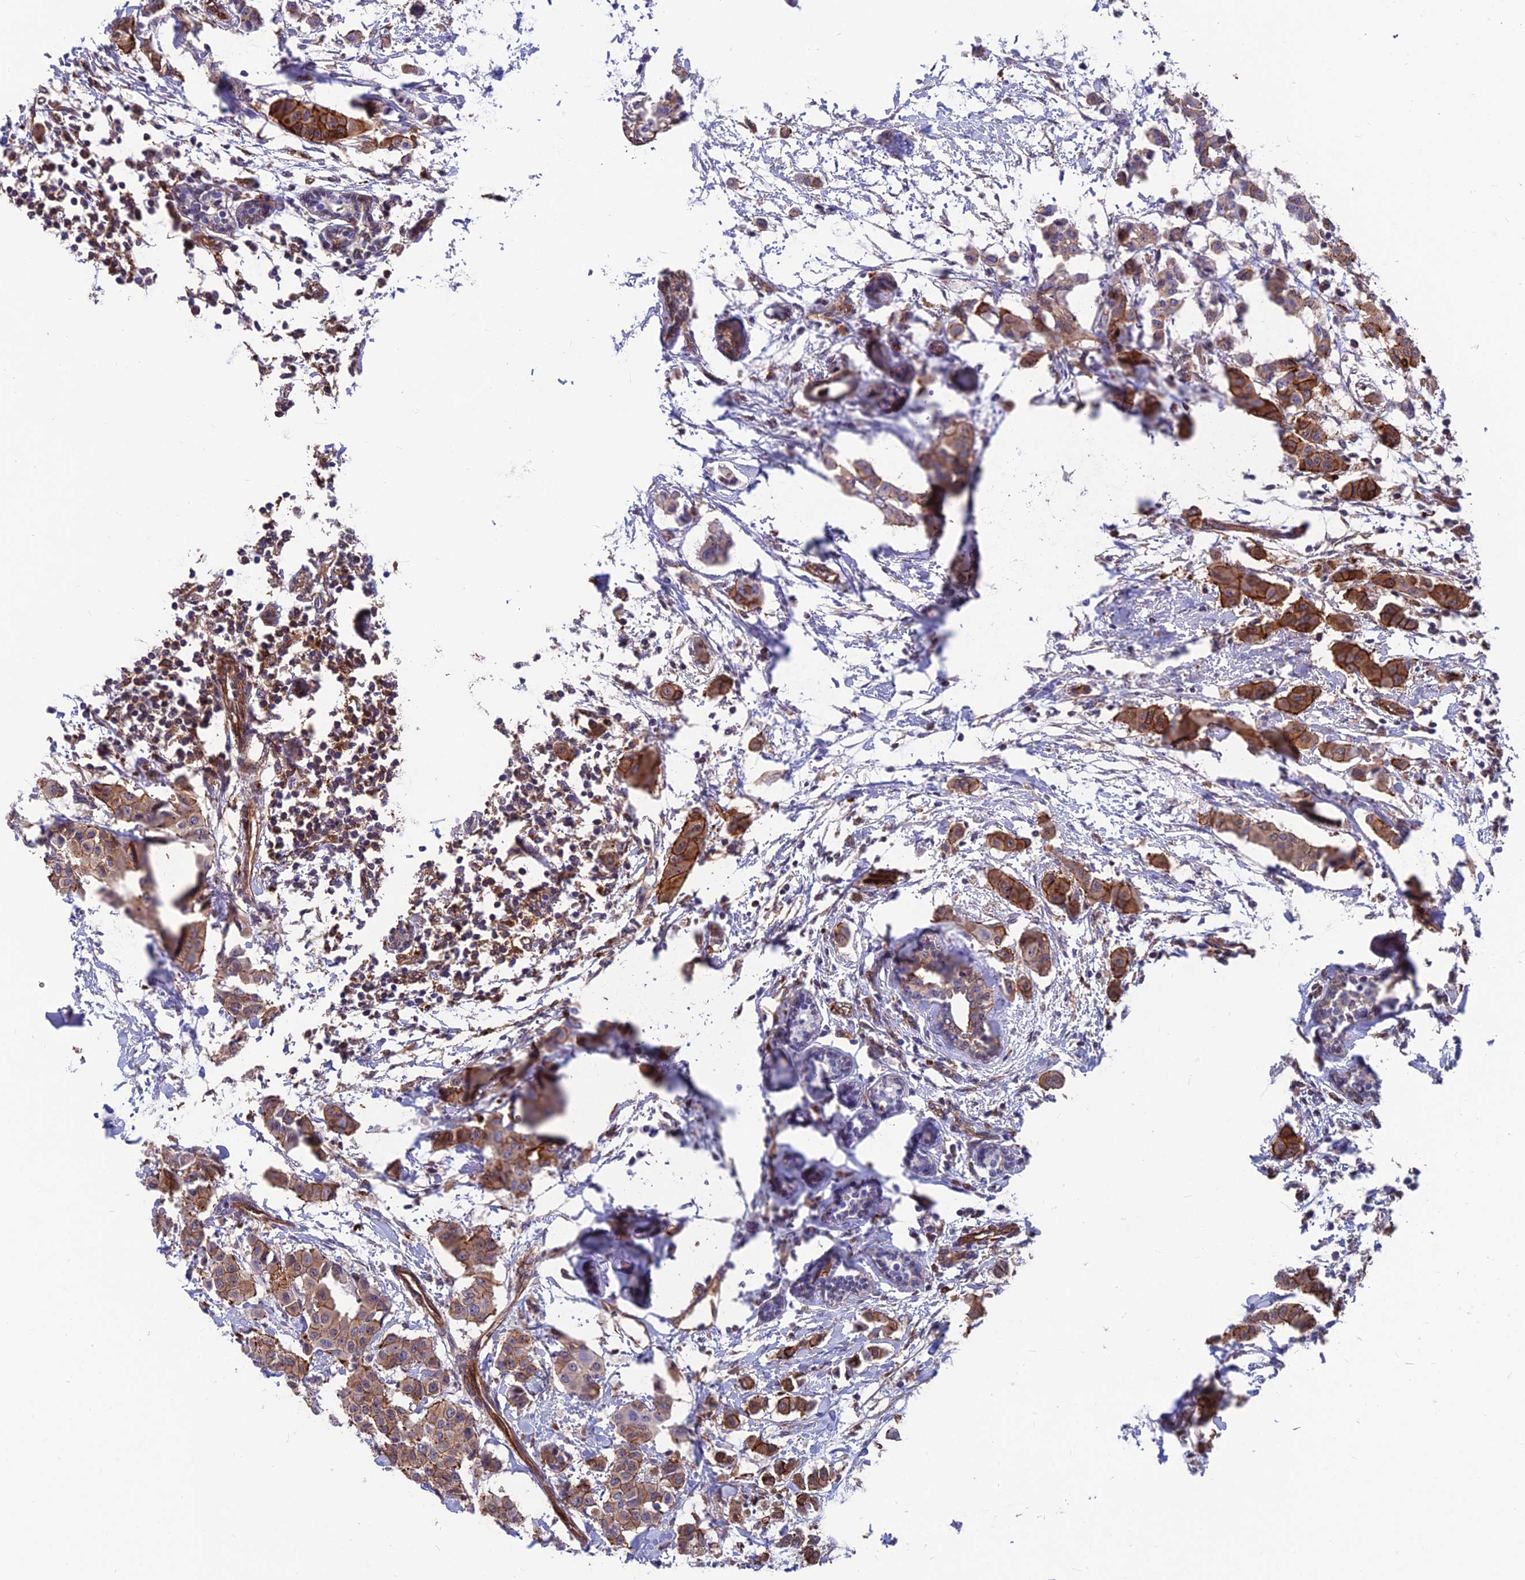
{"staining": {"intensity": "moderate", "quantity": ">75%", "location": "cytoplasmic/membranous"}, "tissue": "breast cancer", "cell_type": "Tumor cells", "image_type": "cancer", "snomed": [{"axis": "morphology", "description": "Duct carcinoma"}, {"axis": "topography", "description": "Breast"}], "caption": "Immunohistochemical staining of breast cancer (infiltrating ductal carcinoma) demonstrates medium levels of moderate cytoplasmic/membranous protein positivity in approximately >75% of tumor cells. The staining is performed using DAB (3,3'-diaminobenzidine) brown chromogen to label protein expression. The nuclei are counter-stained blue using hematoxylin.", "gene": "RTN4RL1", "patient": {"sex": "female", "age": 40}}